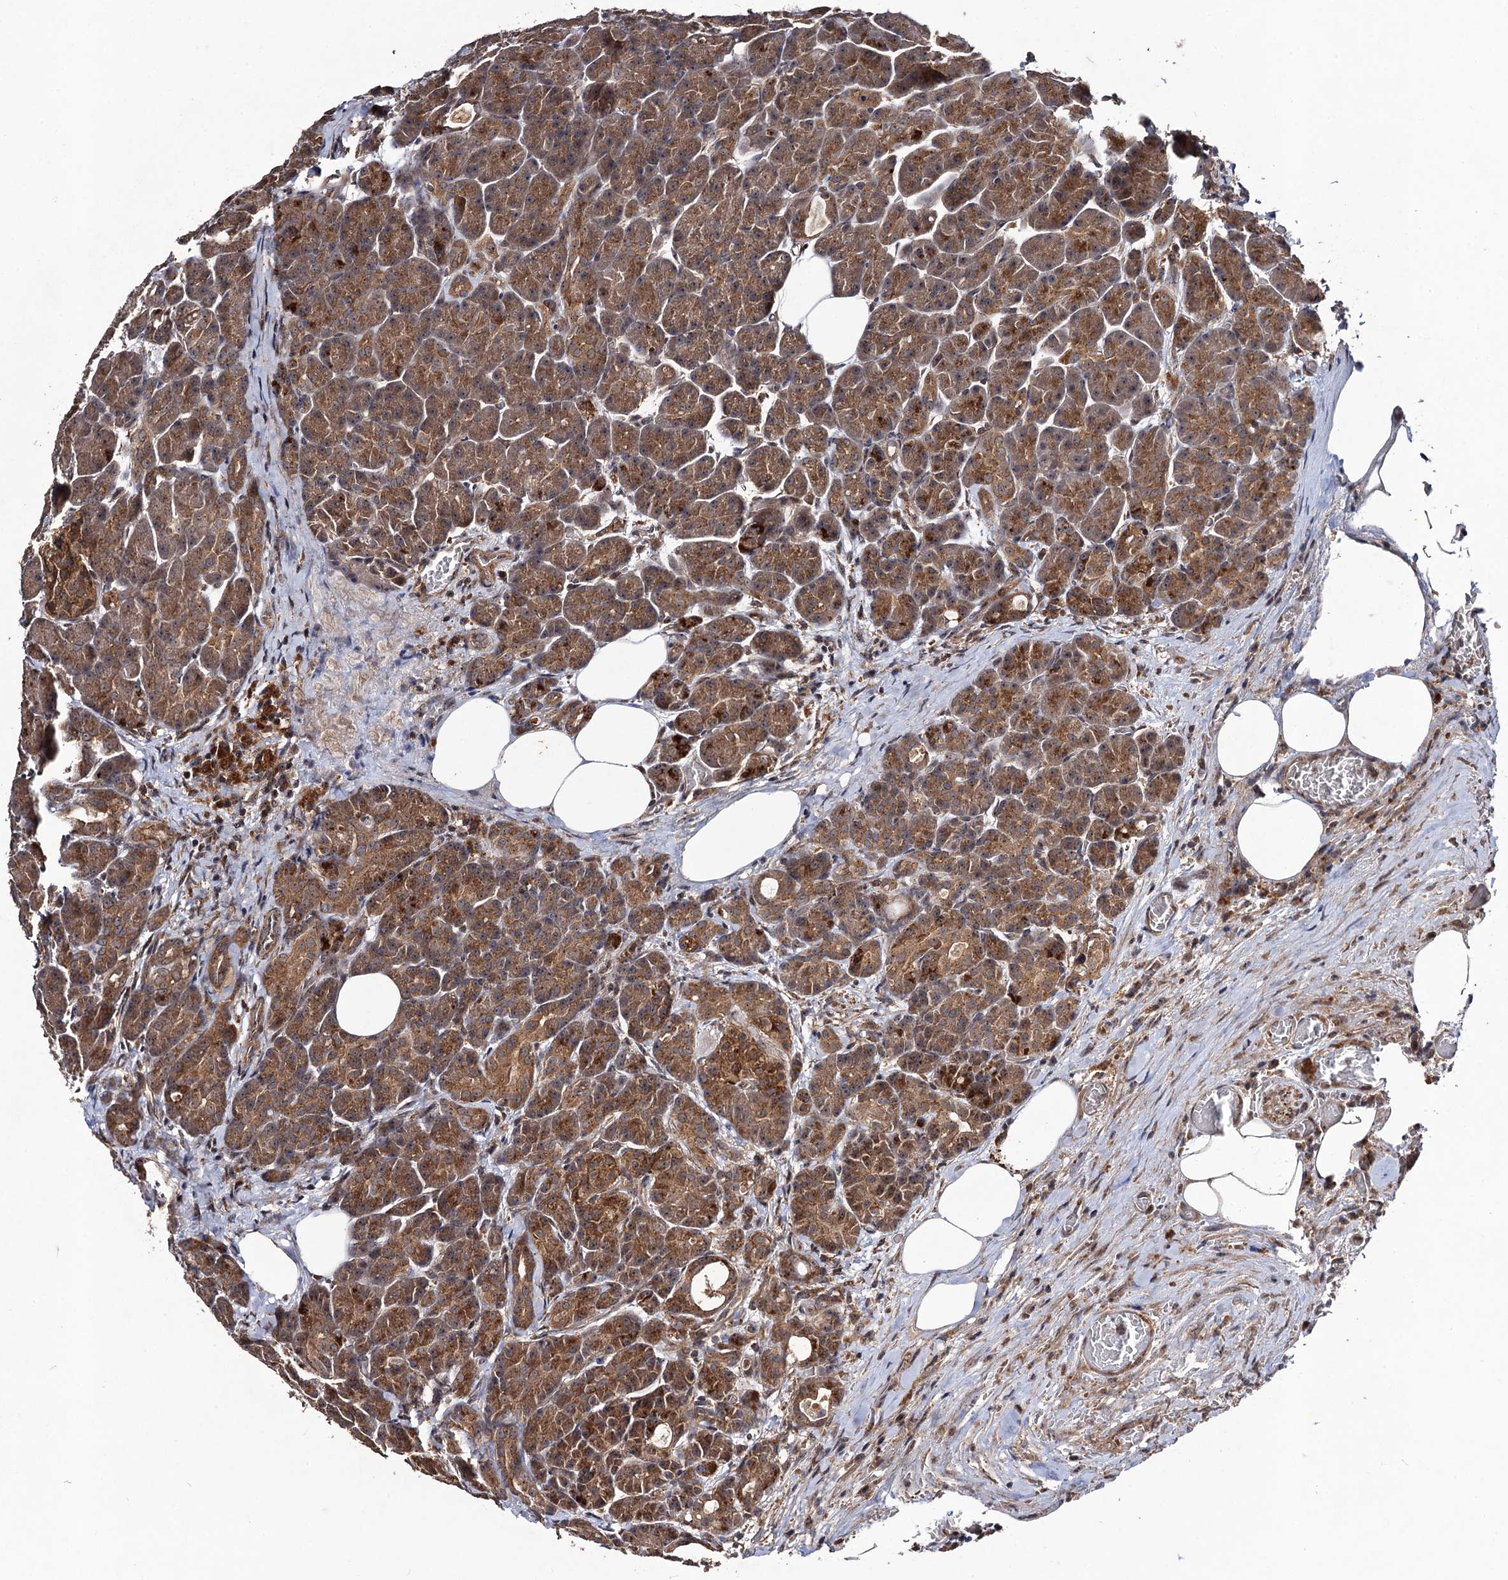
{"staining": {"intensity": "moderate", "quantity": ">75%", "location": "cytoplasmic/membranous"}, "tissue": "pancreas", "cell_type": "Exocrine glandular cells", "image_type": "normal", "snomed": [{"axis": "morphology", "description": "Normal tissue, NOS"}, {"axis": "topography", "description": "Pancreas"}], "caption": "A brown stain highlights moderate cytoplasmic/membranous expression of a protein in exocrine glandular cells of normal human pancreas. The staining was performed using DAB (3,3'-diaminobenzidine) to visualize the protein expression in brown, while the nuclei were stained in blue with hematoxylin (Magnification: 20x).", "gene": "KXD1", "patient": {"sex": "male", "age": 63}}